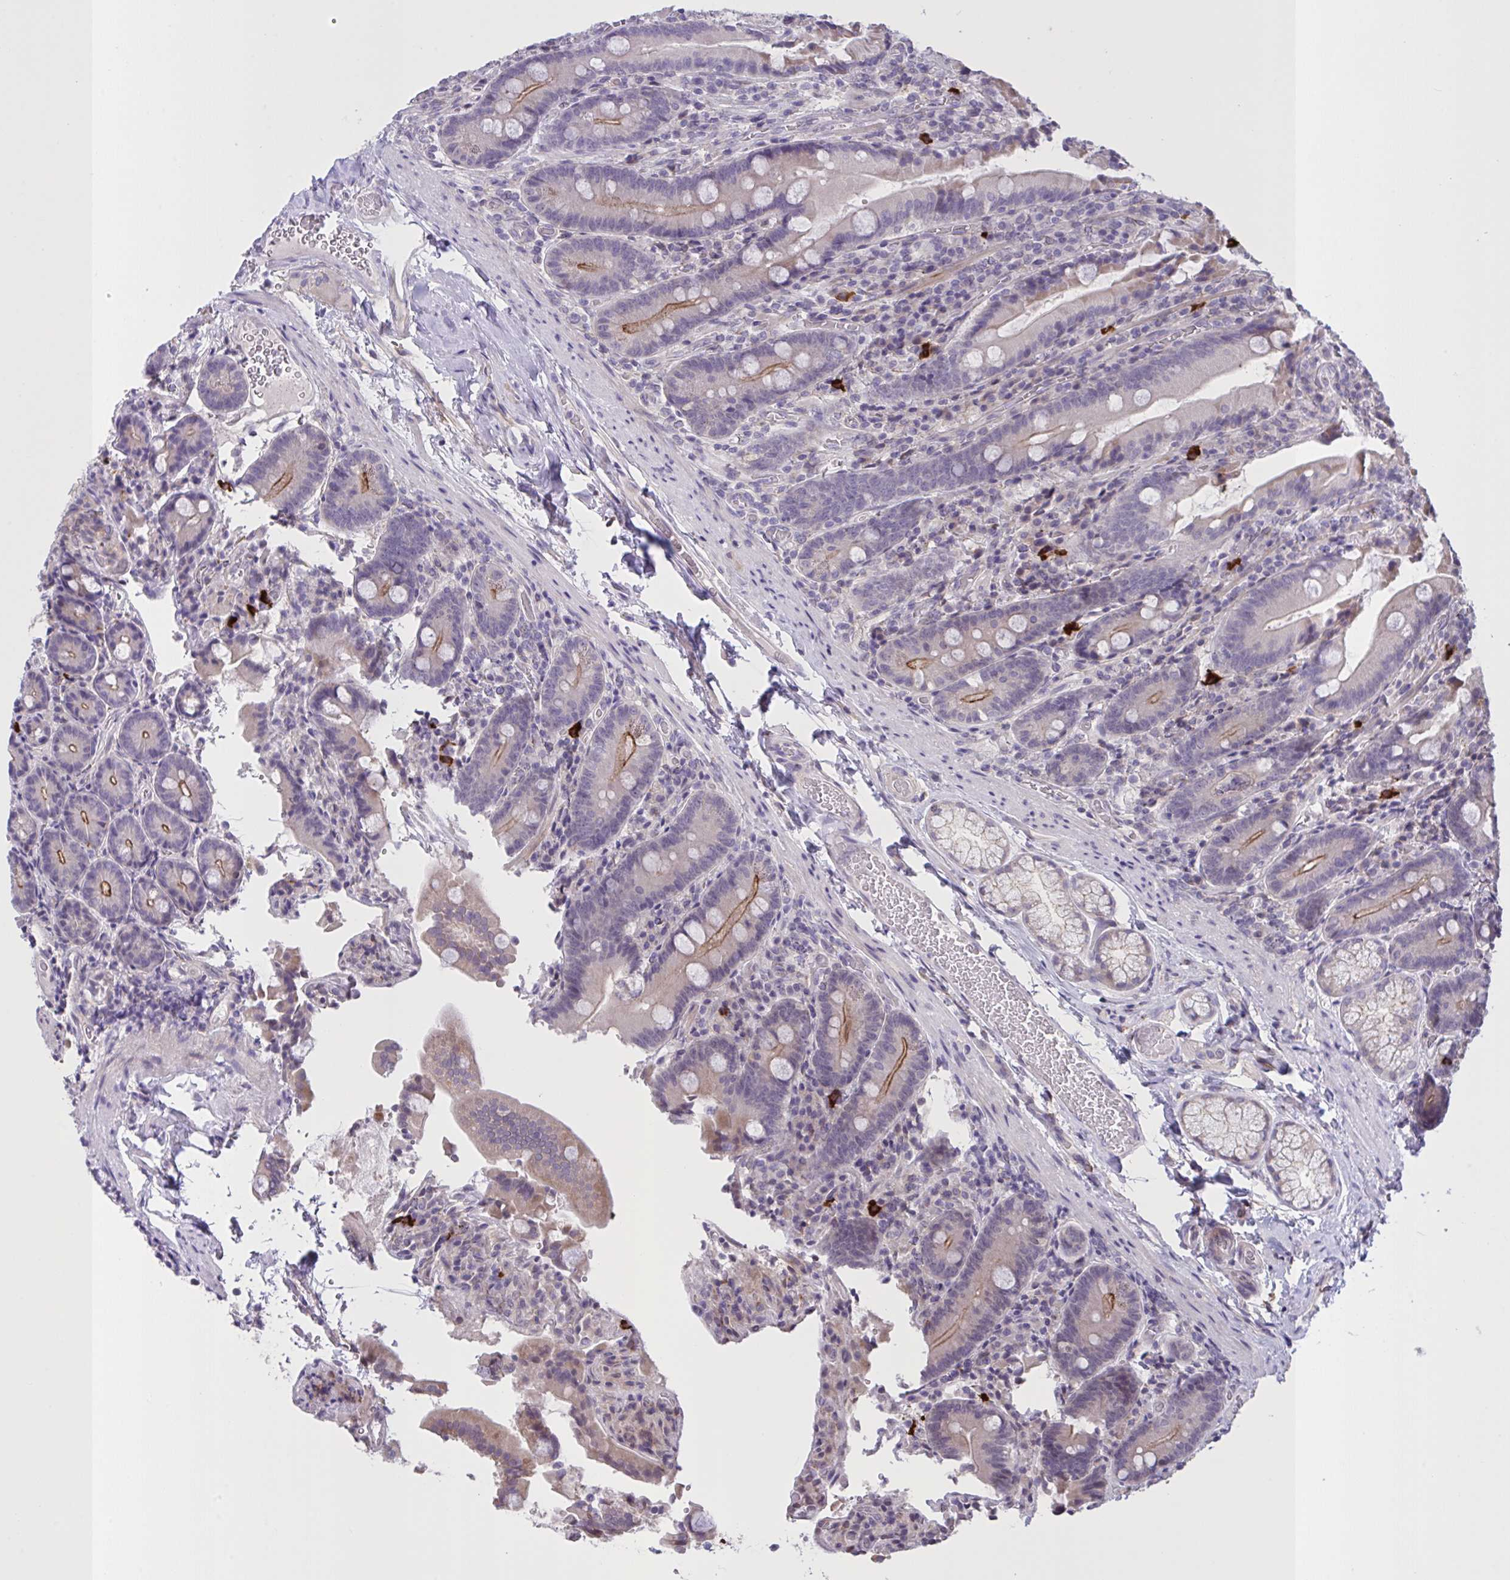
{"staining": {"intensity": "moderate", "quantity": "25%-75%", "location": "cytoplasmic/membranous"}, "tissue": "duodenum", "cell_type": "Glandular cells", "image_type": "normal", "snomed": [{"axis": "morphology", "description": "Normal tissue, NOS"}, {"axis": "topography", "description": "Duodenum"}], "caption": "Immunohistochemical staining of benign human duodenum demonstrates moderate cytoplasmic/membranous protein staining in approximately 25%-75% of glandular cells. Using DAB (brown) and hematoxylin (blue) stains, captured at high magnification using brightfield microscopy.", "gene": "MRGPRX2", "patient": {"sex": "female", "age": 62}}